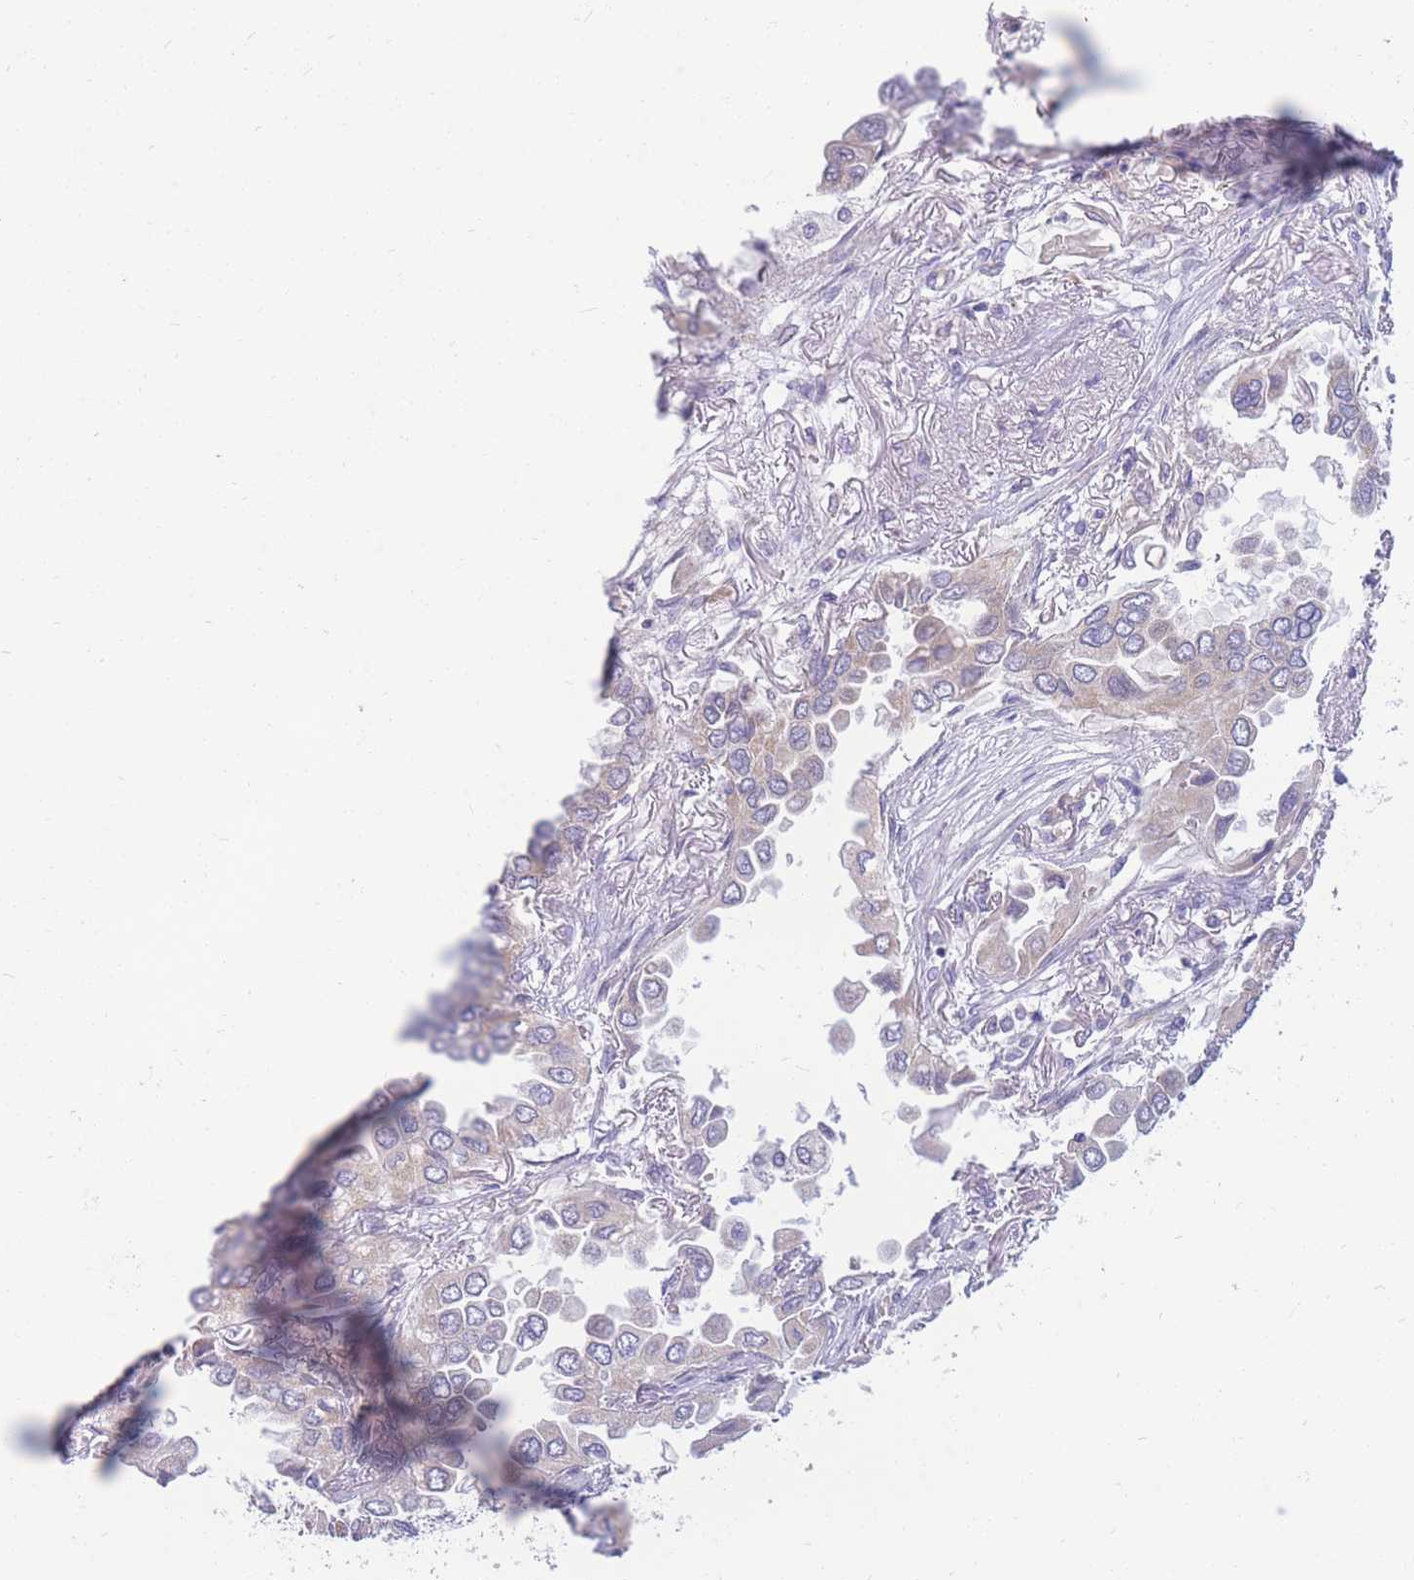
{"staining": {"intensity": "negative", "quantity": "none", "location": "none"}, "tissue": "lung cancer", "cell_type": "Tumor cells", "image_type": "cancer", "snomed": [{"axis": "morphology", "description": "Adenocarcinoma, NOS"}, {"axis": "topography", "description": "Lung"}], "caption": "Histopathology image shows no protein staining in tumor cells of lung cancer (adenocarcinoma) tissue.", "gene": "MRPS9", "patient": {"sex": "female", "age": 76}}